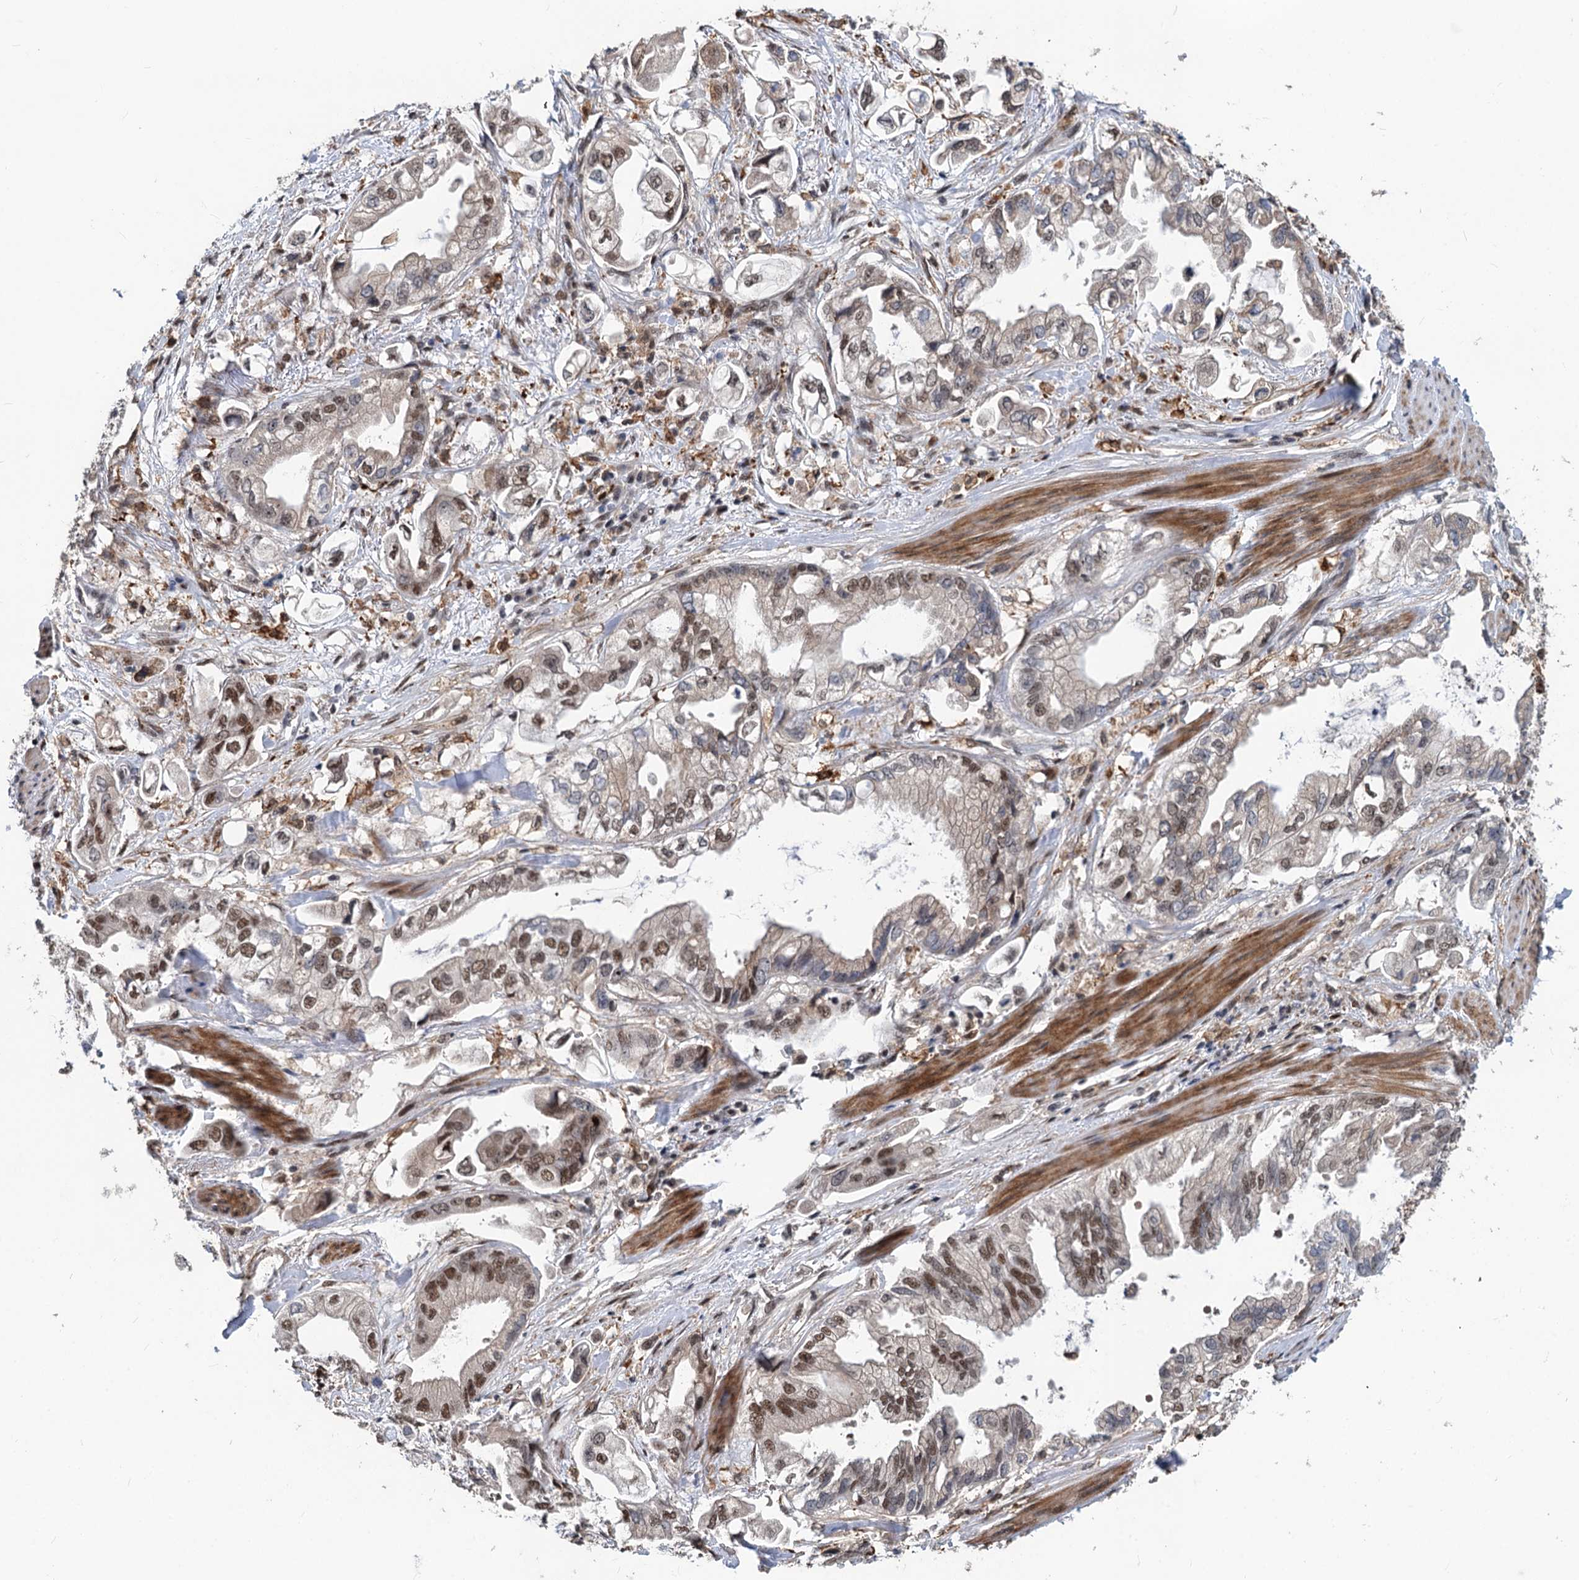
{"staining": {"intensity": "moderate", "quantity": "25%-75%", "location": "nuclear"}, "tissue": "stomach cancer", "cell_type": "Tumor cells", "image_type": "cancer", "snomed": [{"axis": "morphology", "description": "Adenocarcinoma, NOS"}, {"axis": "topography", "description": "Stomach"}], "caption": "This photomicrograph exhibits stomach adenocarcinoma stained with immunohistochemistry (IHC) to label a protein in brown. The nuclear of tumor cells show moderate positivity for the protein. Nuclei are counter-stained blue.", "gene": "PHF8", "patient": {"sex": "male", "age": 62}}